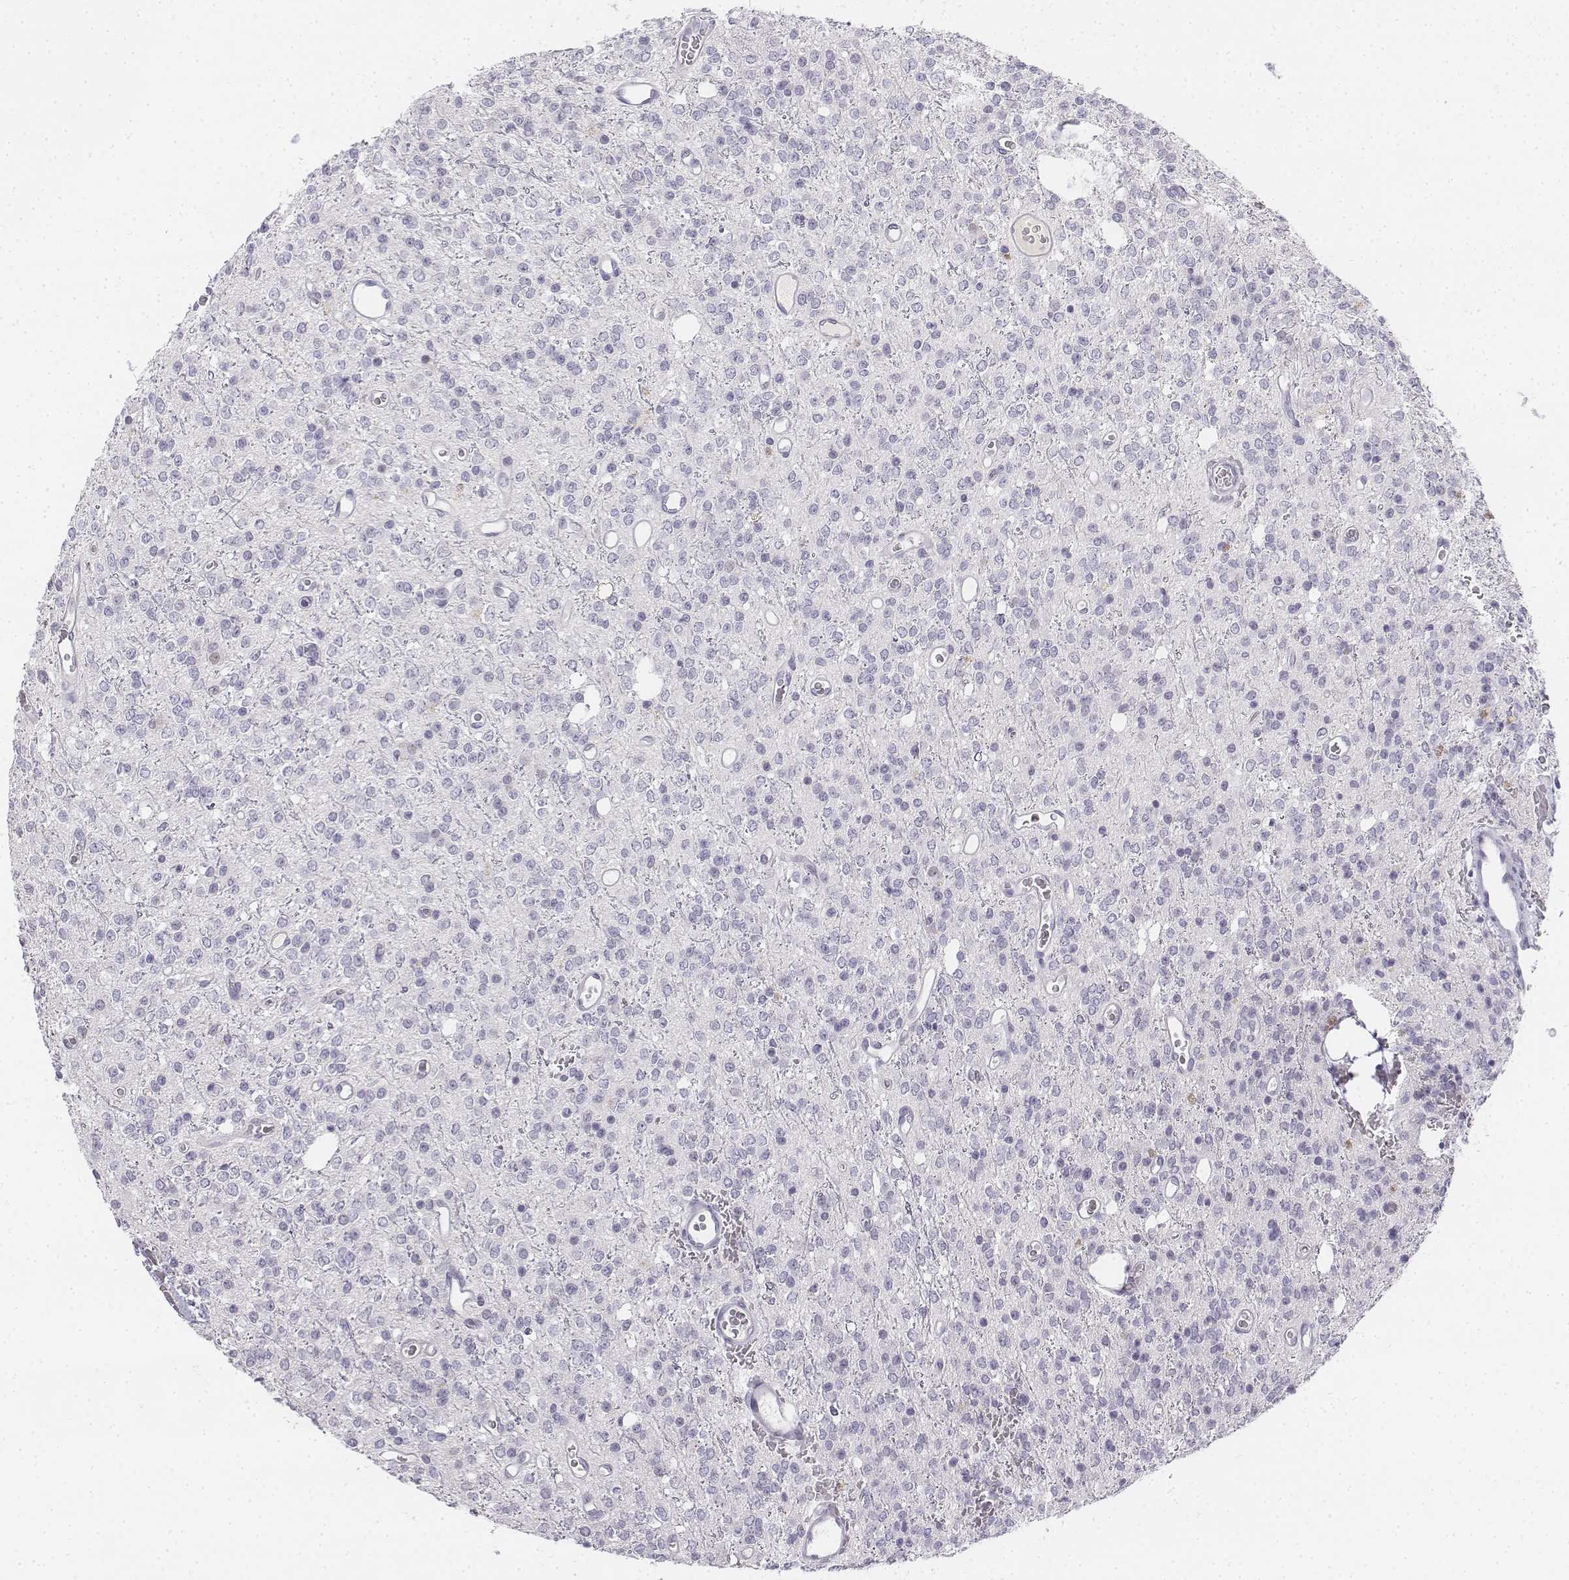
{"staining": {"intensity": "negative", "quantity": "none", "location": "none"}, "tissue": "glioma", "cell_type": "Tumor cells", "image_type": "cancer", "snomed": [{"axis": "morphology", "description": "Glioma, malignant, Low grade"}, {"axis": "topography", "description": "Brain"}], "caption": "This histopathology image is of malignant glioma (low-grade) stained with immunohistochemistry (IHC) to label a protein in brown with the nuclei are counter-stained blue. There is no staining in tumor cells.", "gene": "UCN2", "patient": {"sex": "female", "age": 45}}